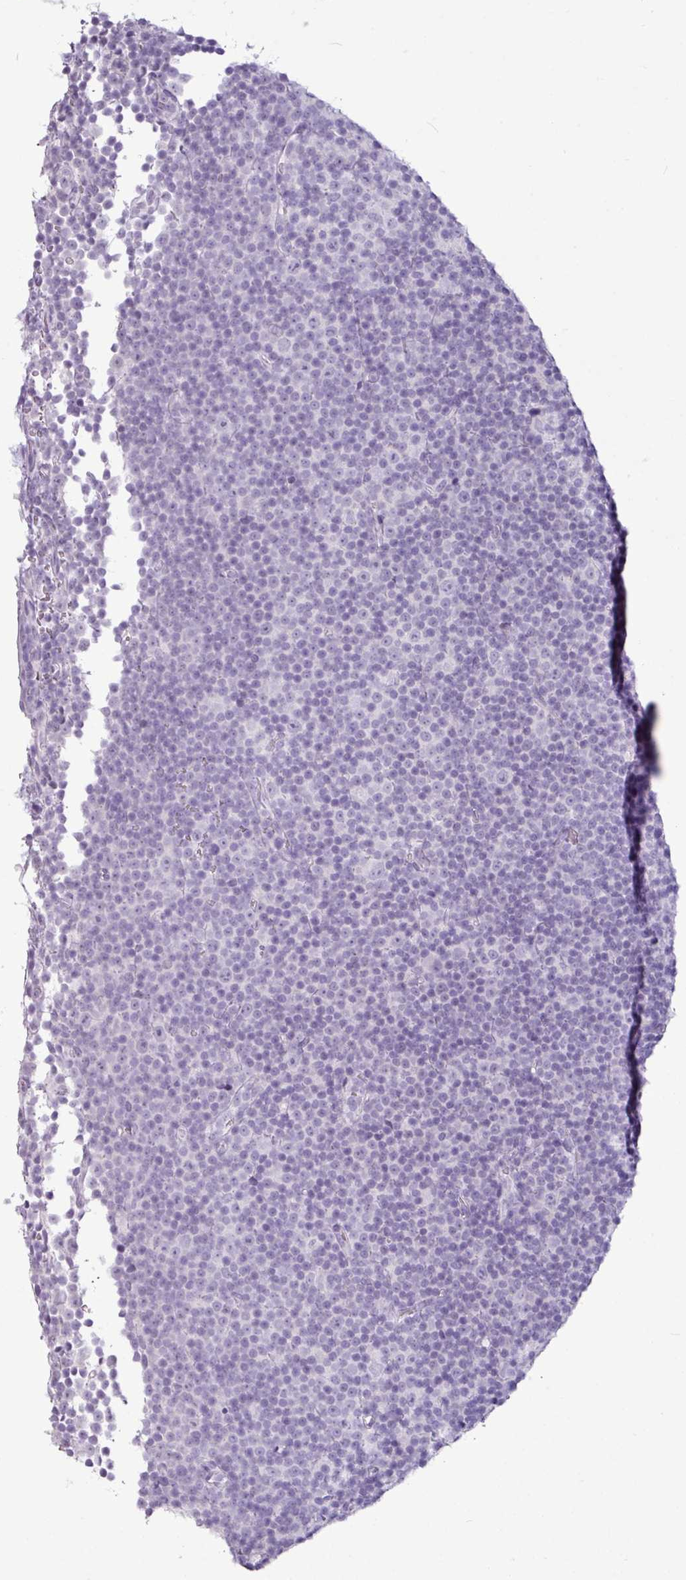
{"staining": {"intensity": "negative", "quantity": "none", "location": "none"}, "tissue": "lymphoma", "cell_type": "Tumor cells", "image_type": "cancer", "snomed": [{"axis": "morphology", "description": "Malignant lymphoma, non-Hodgkin's type, Low grade"}, {"axis": "topography", "description": "Lymph node"}], "caption": "High power microscopy micrograph of an IHC photomicrograph of lymphoma, revealing no significant positivity in tumor cells. Brightfield microscopy of immunohistochemistry (IHC) stained with DAB (brown) and hematoxylin (blue), captured at high magnification.", "gene": "AMY2A", "patient": {"sex": "female", "age": 67}}